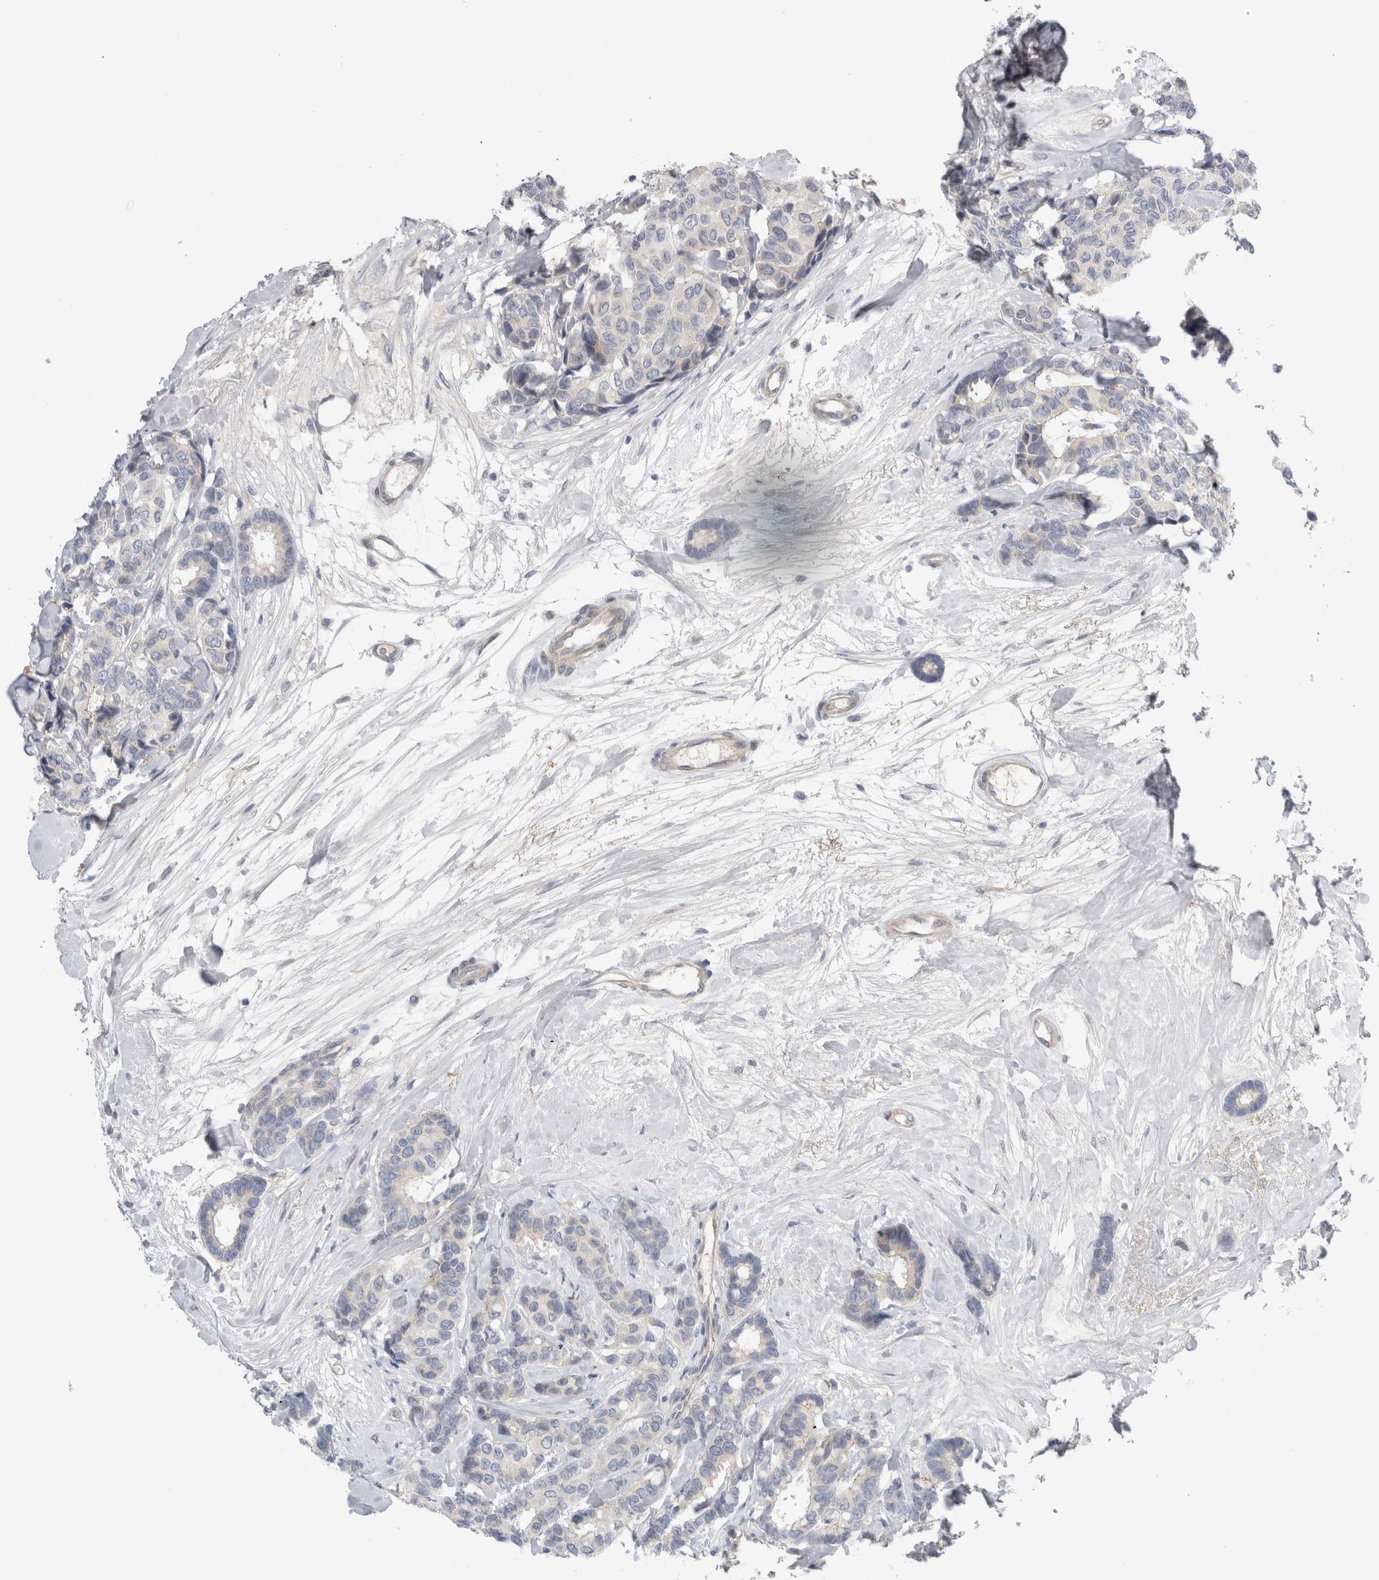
{"staining": {"intensity": "negative", "quantity": "none", "location": "none"}, "tissue": "breast cancer", "cell_type": "Tumor cells", "image_type": "cancer", "snomed": [{"axis": "morphology", "description": "Duct carcinoma"}, {"axis": "topography", "description": "Breast"}], "caption": "The photomicrograph reveals no staining of tumor cells in breast cancer.", "gene": "TAFA5", "patient": {"sex": "female", "age": 87}}